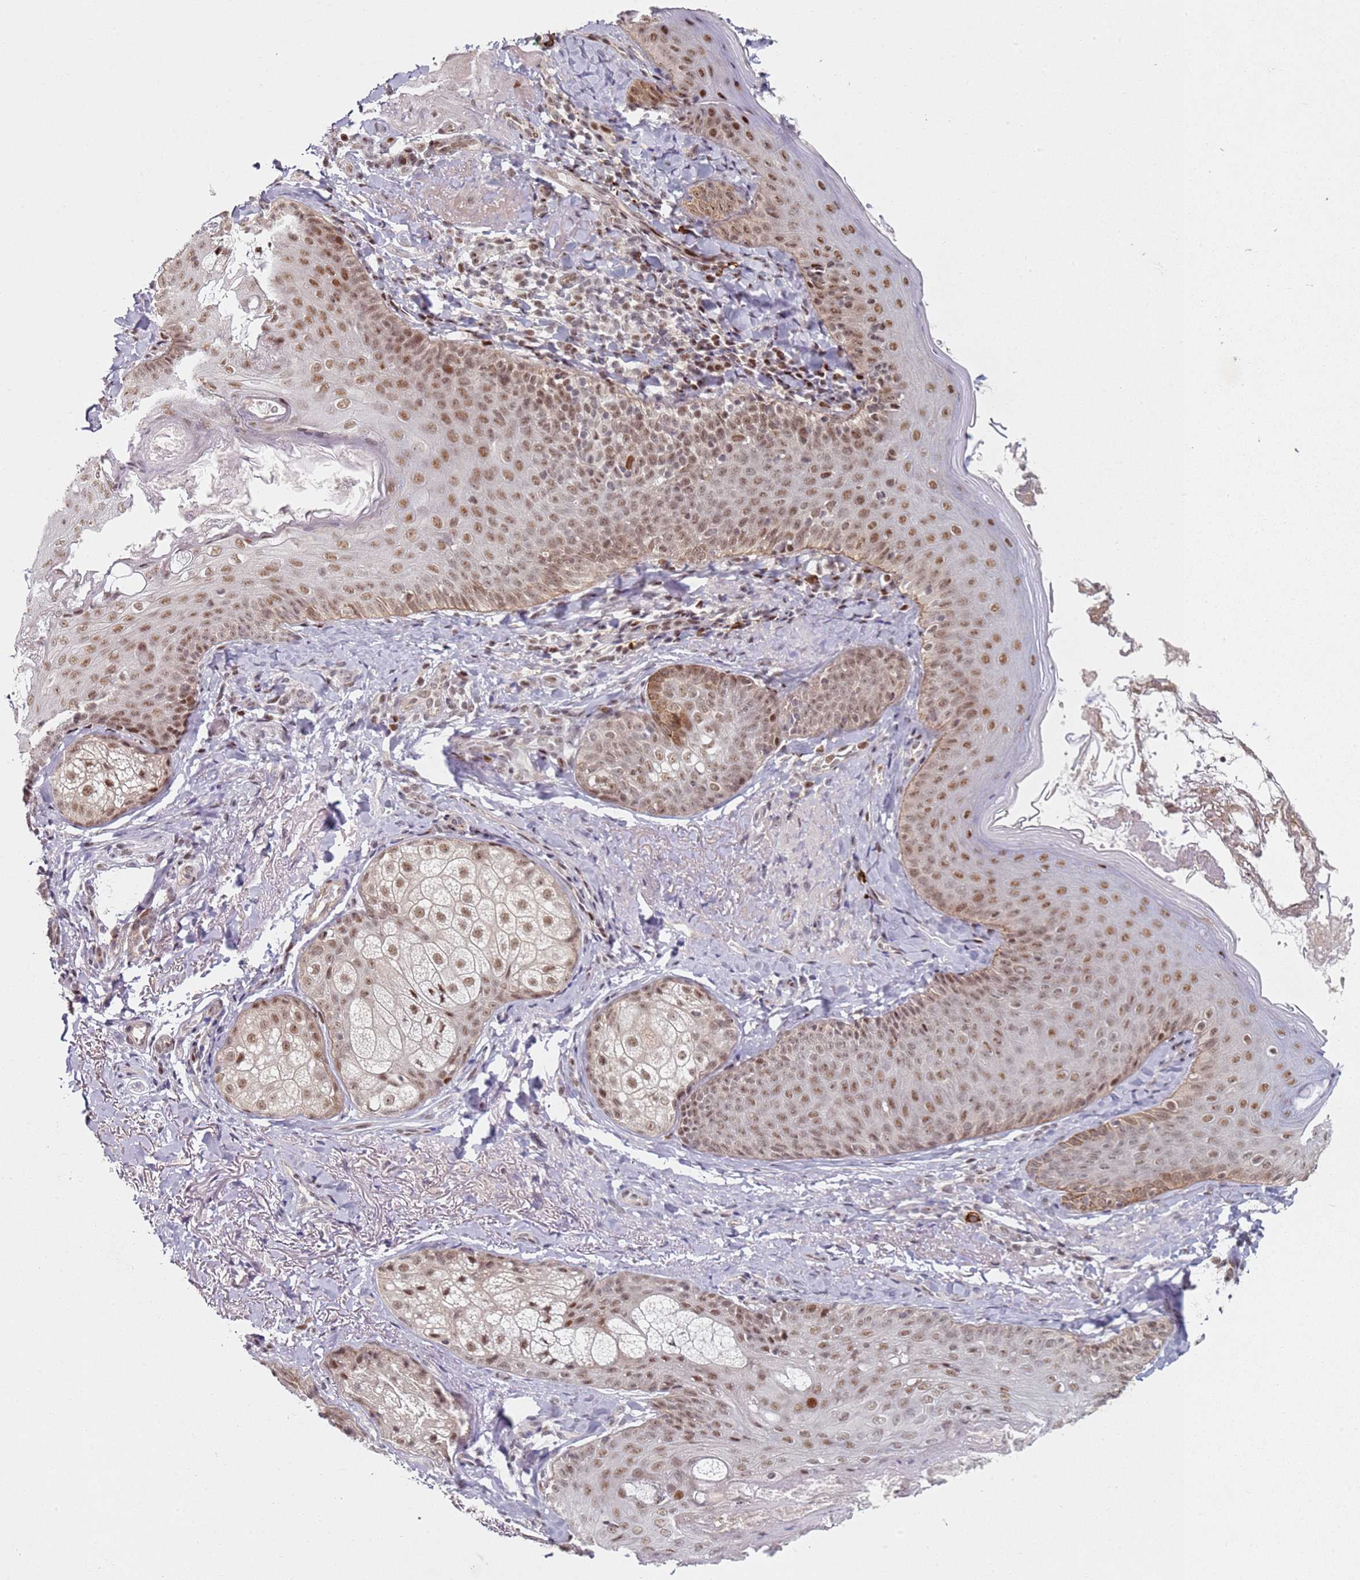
{"staining": {"intensity": "moderate", "quantity": ">75%", "location": "cytoplasmic/membranous"}, "tissue": "skin", "cell_type": "Fibroblasts", "image_type": "normal", "snomed": [{"axis": "morphology", "description": "Normal tissue, NOS"}, {"axis": "topography", "description": "Skin"}], "caption": "IHC staining of benign skin, which exhibits medium levels of moderate cytoplasmic/membranous expression in approximately >75% of fibroblasts indicating moderate cytoplasmic/membranous protein staining. The staining was performed using DAB (brown) for protein detection and nuclei were counterstained in hematoxylin (blue).", "gene": "ATF6B", "patient": {"sex": "male", "age": 57}}